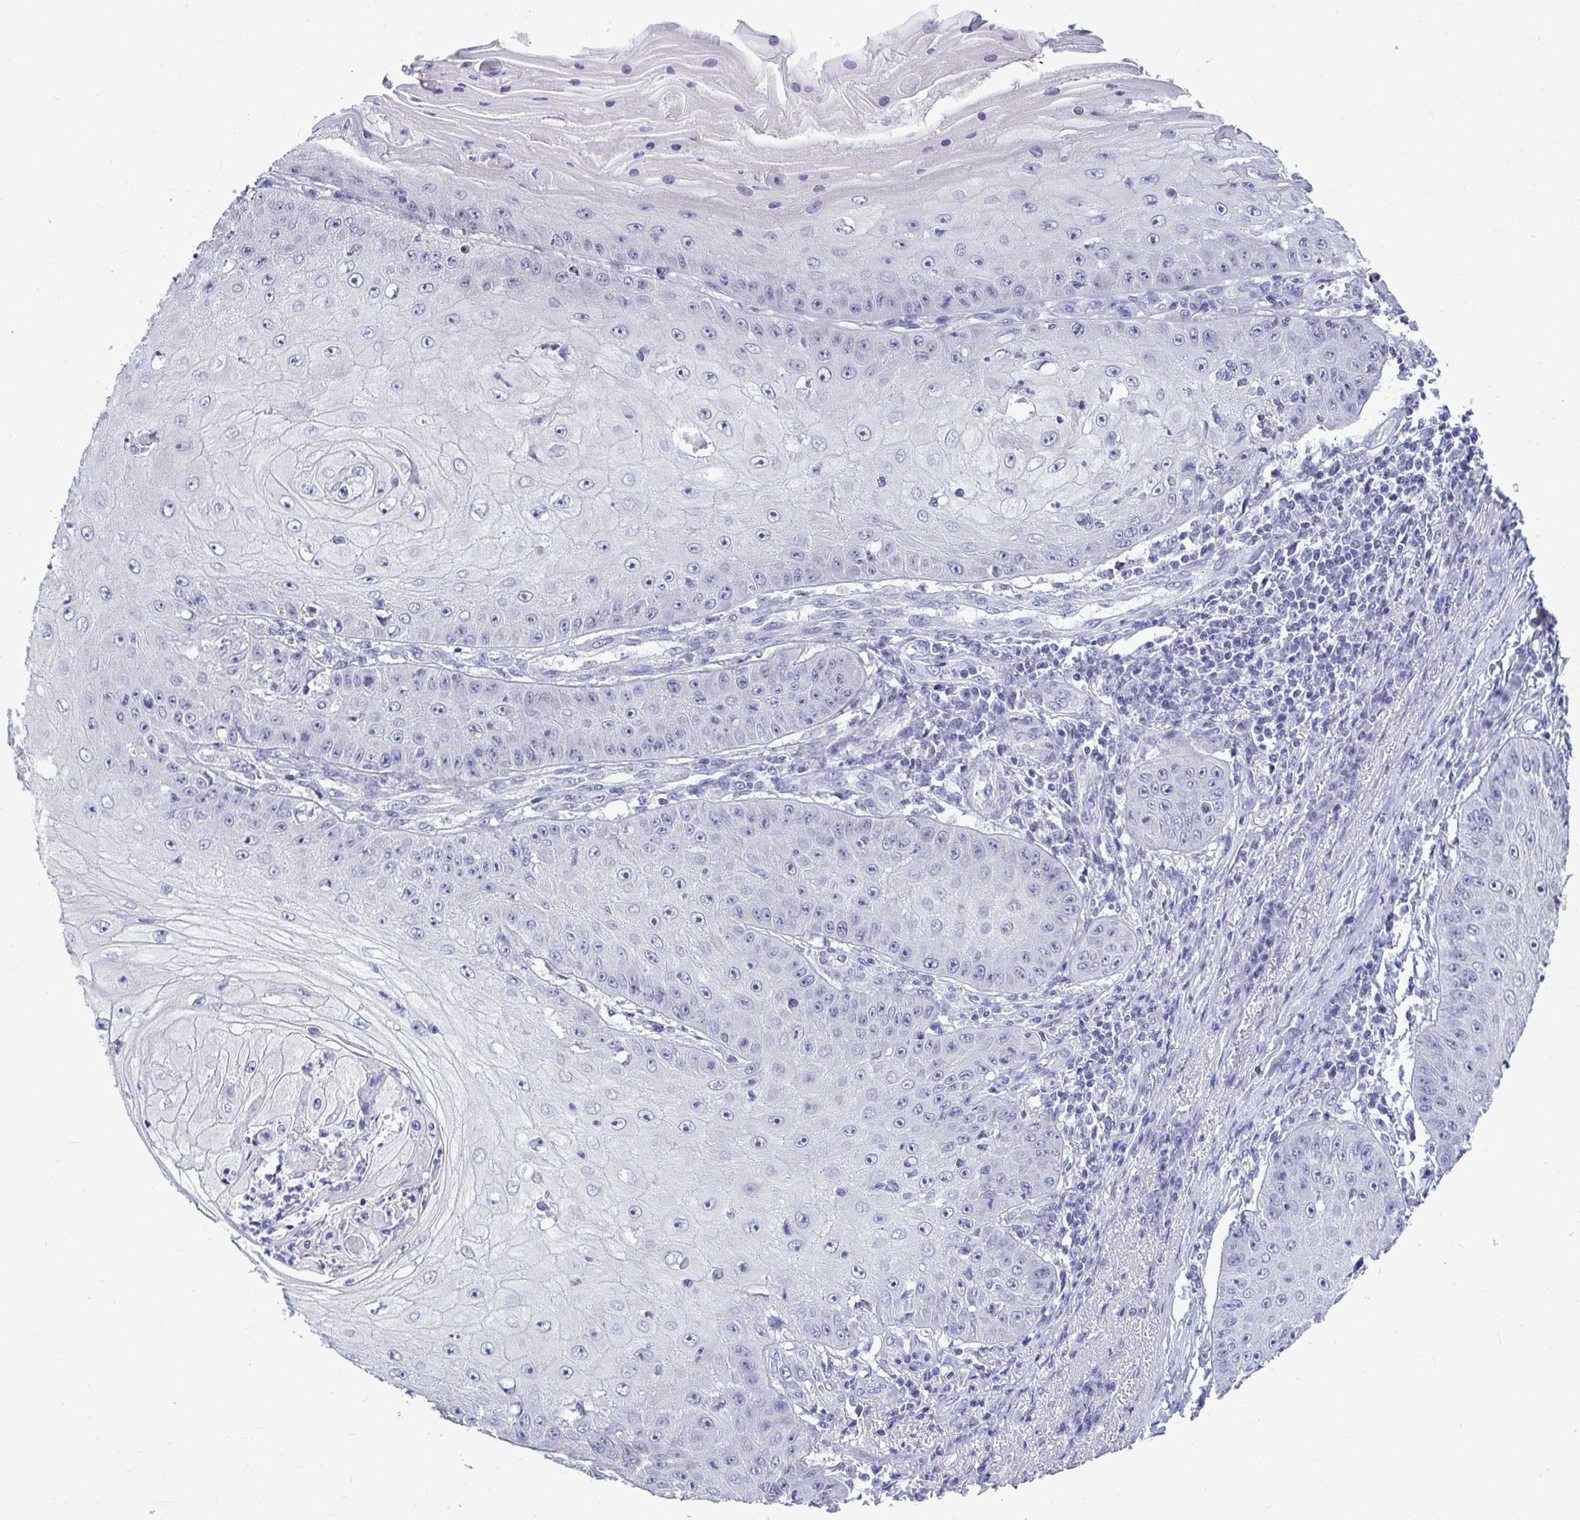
{"staining": {"intensity": "negative", "quantity": "none", "location": "none"}, "tissue": "skin cancer", "cell_type": "Tumor cells", "image_type": "cancer", "snomed": [{"axis": "morphology", "description": "Squamous cell carcinoma, NOS"}, {"axis": "topography", "description": "Skin"}], "caption": "High magnification brightfield microscopy of skin squamous cell carcinoma stained with DAB (3,3'-diaminobenzidine) (brown) and counterstained with hematoxylin (blue): tumor cells show no significant staining.", "gene": "PIGK", "patient": {"sex": "male", "age": 70}}